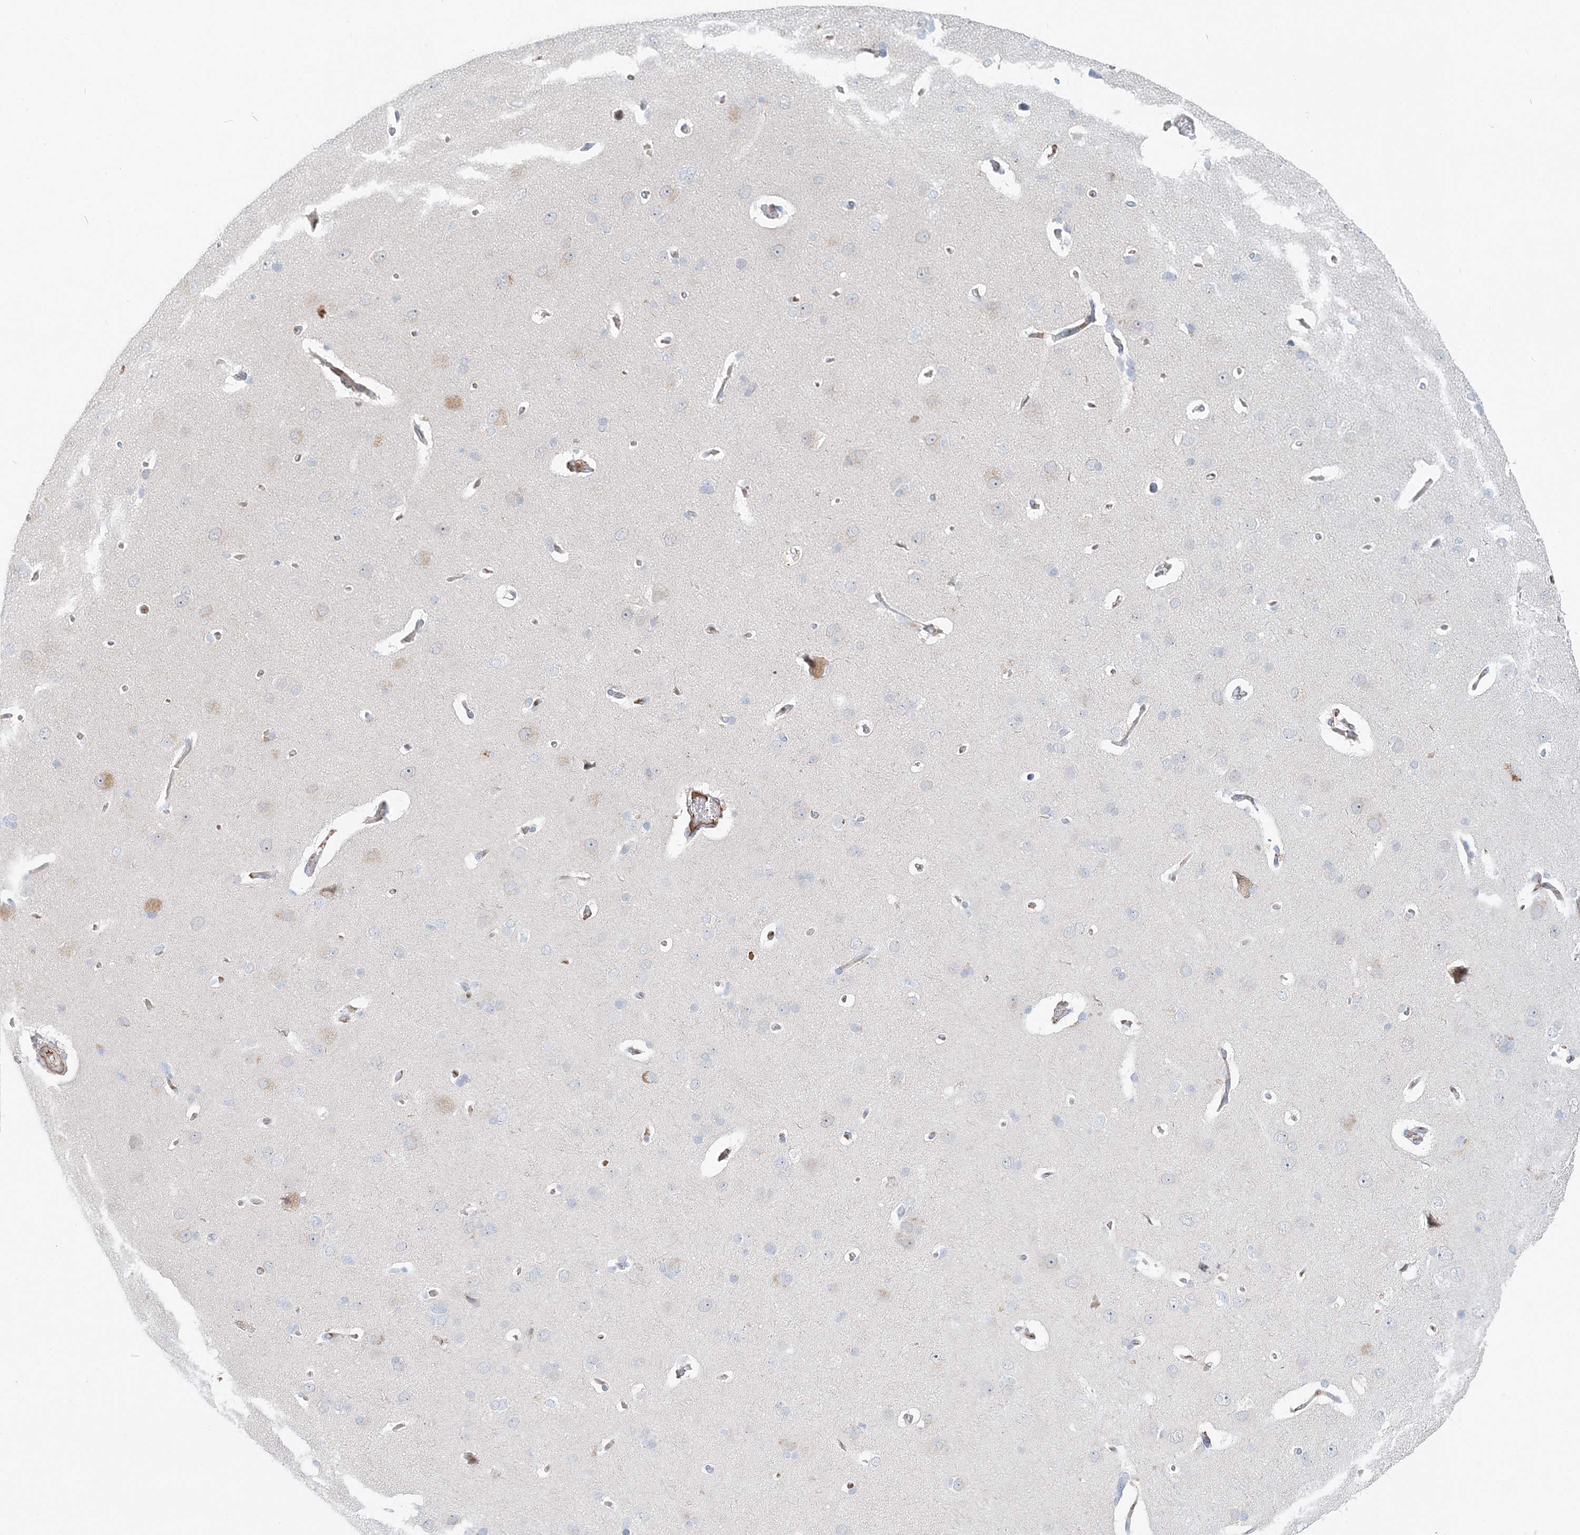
{"staining": {"intensity": "moderate", "quantity": "<25%", "location": "cytoplasmic/membranous"}, "tissue": "cerebral cortex", "cell_type": "Endothelial cells", "image_type": "normal", "snomed": [{"axis": "morphology", "description": "Normal tissue, NOS"}, {"axis": "topography", "description": "Cerebral cortex"}], "caption": "A brown stain highlights moderate cytoplasmic/membranous expression of a protein in endothelial cells of unremarkable cerebral cortex. The staining was performed using DAB (3,3'-diaminobenzidine), with brown indicating positive protein expression. Nuclei are stained blue with hematoxylin.", "gene": "DNAH5", "patient": {"sex": "male", "age": 62}}